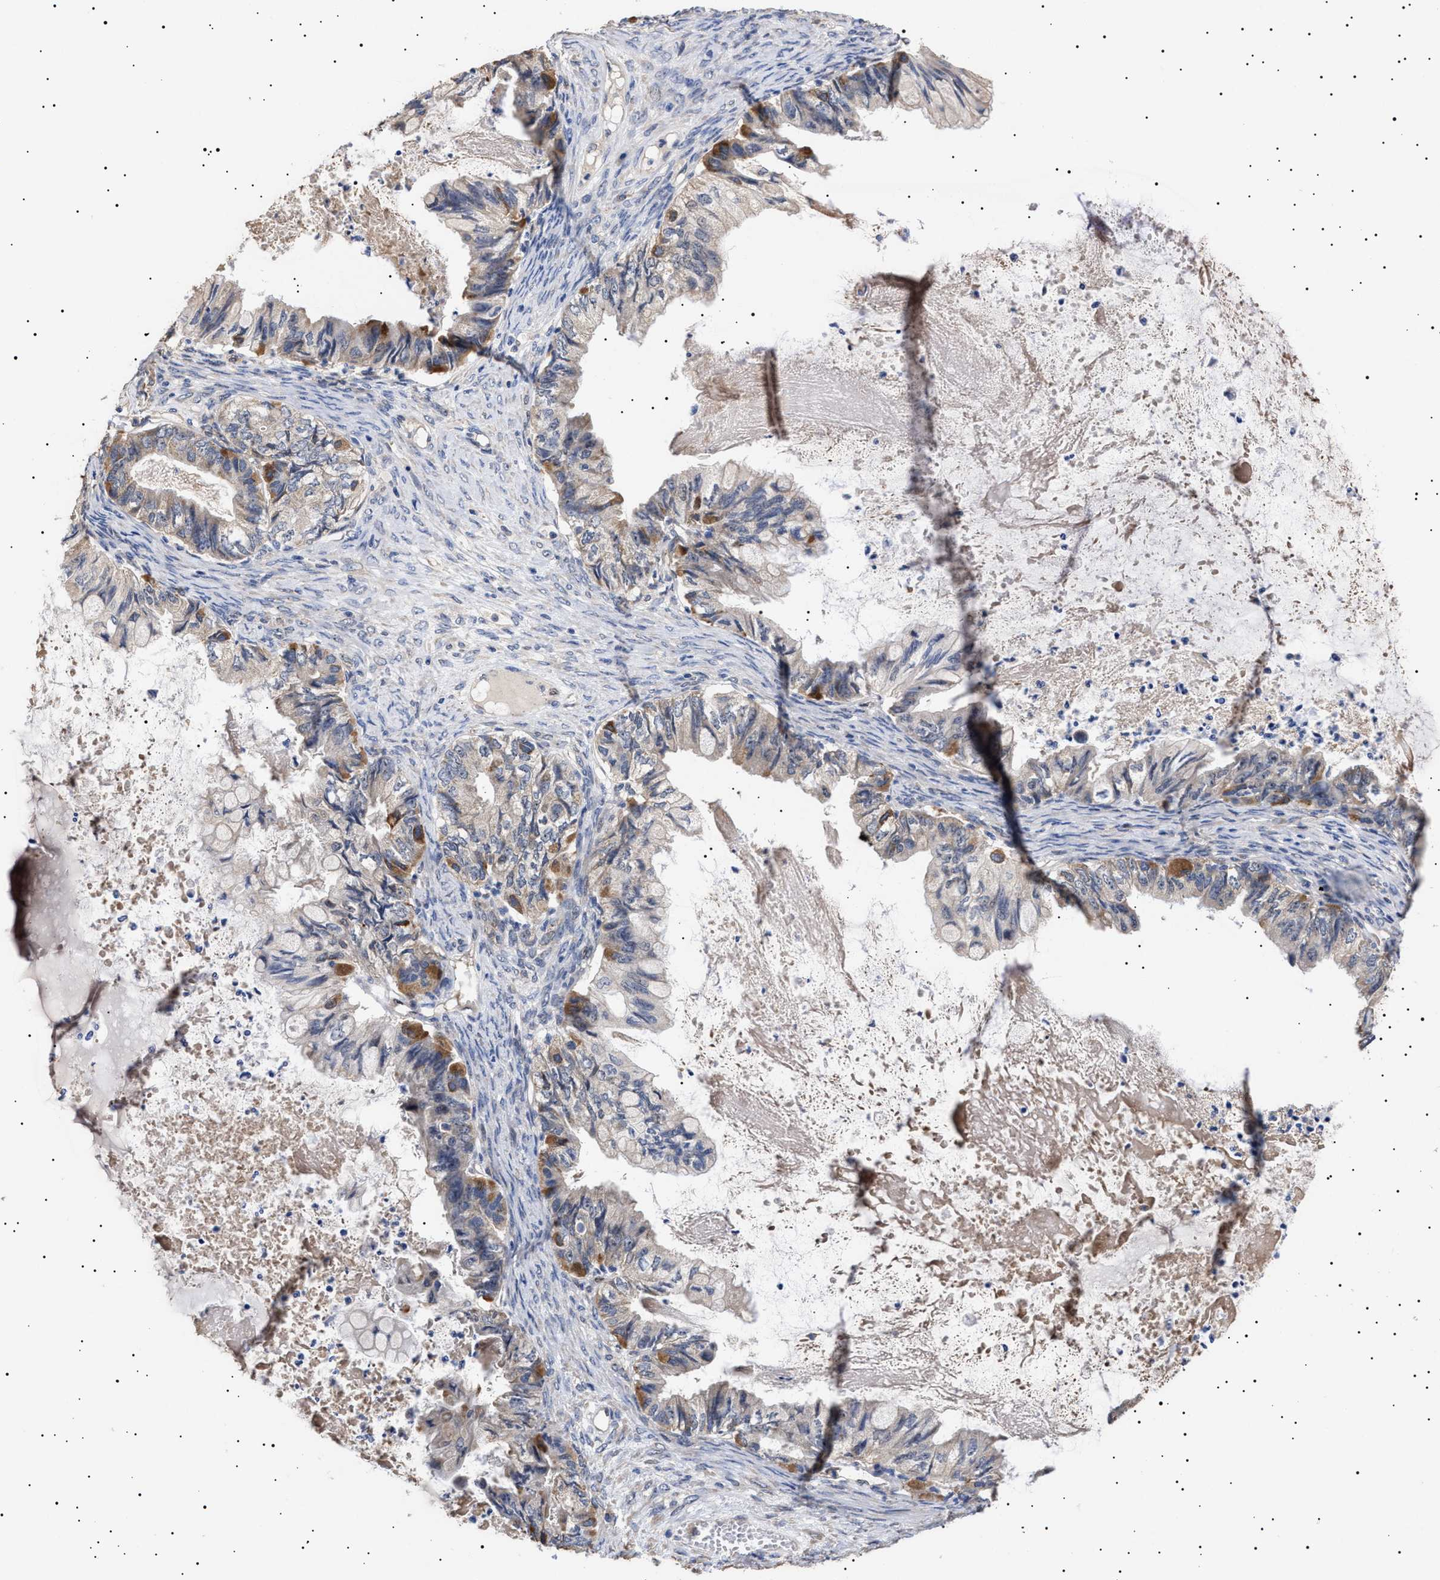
{"staining": {"intensity": "moderate", "quantity": "<25%", "location": "cytoplasmic/membranous"}, "tissue": "ovarian cancer", "cell_type": "Tumor cells", "image_type": "cancer", "snomed": [{"axis": "morphology", "description": "Cystadenocarcinoma, mucinous, NOS"}, {"axis": "topography", "description": "Ovary"}], "caption": "Immunohistochemistry of human ovarian cancer (mucinous cystadenocarcinoma) shows low levels of moderate cytoplasmic/membranous positivity in approximately <25% of tumor cells.", "gene": "KRBA1", "patient": {"sex": "female", "age": 80}}